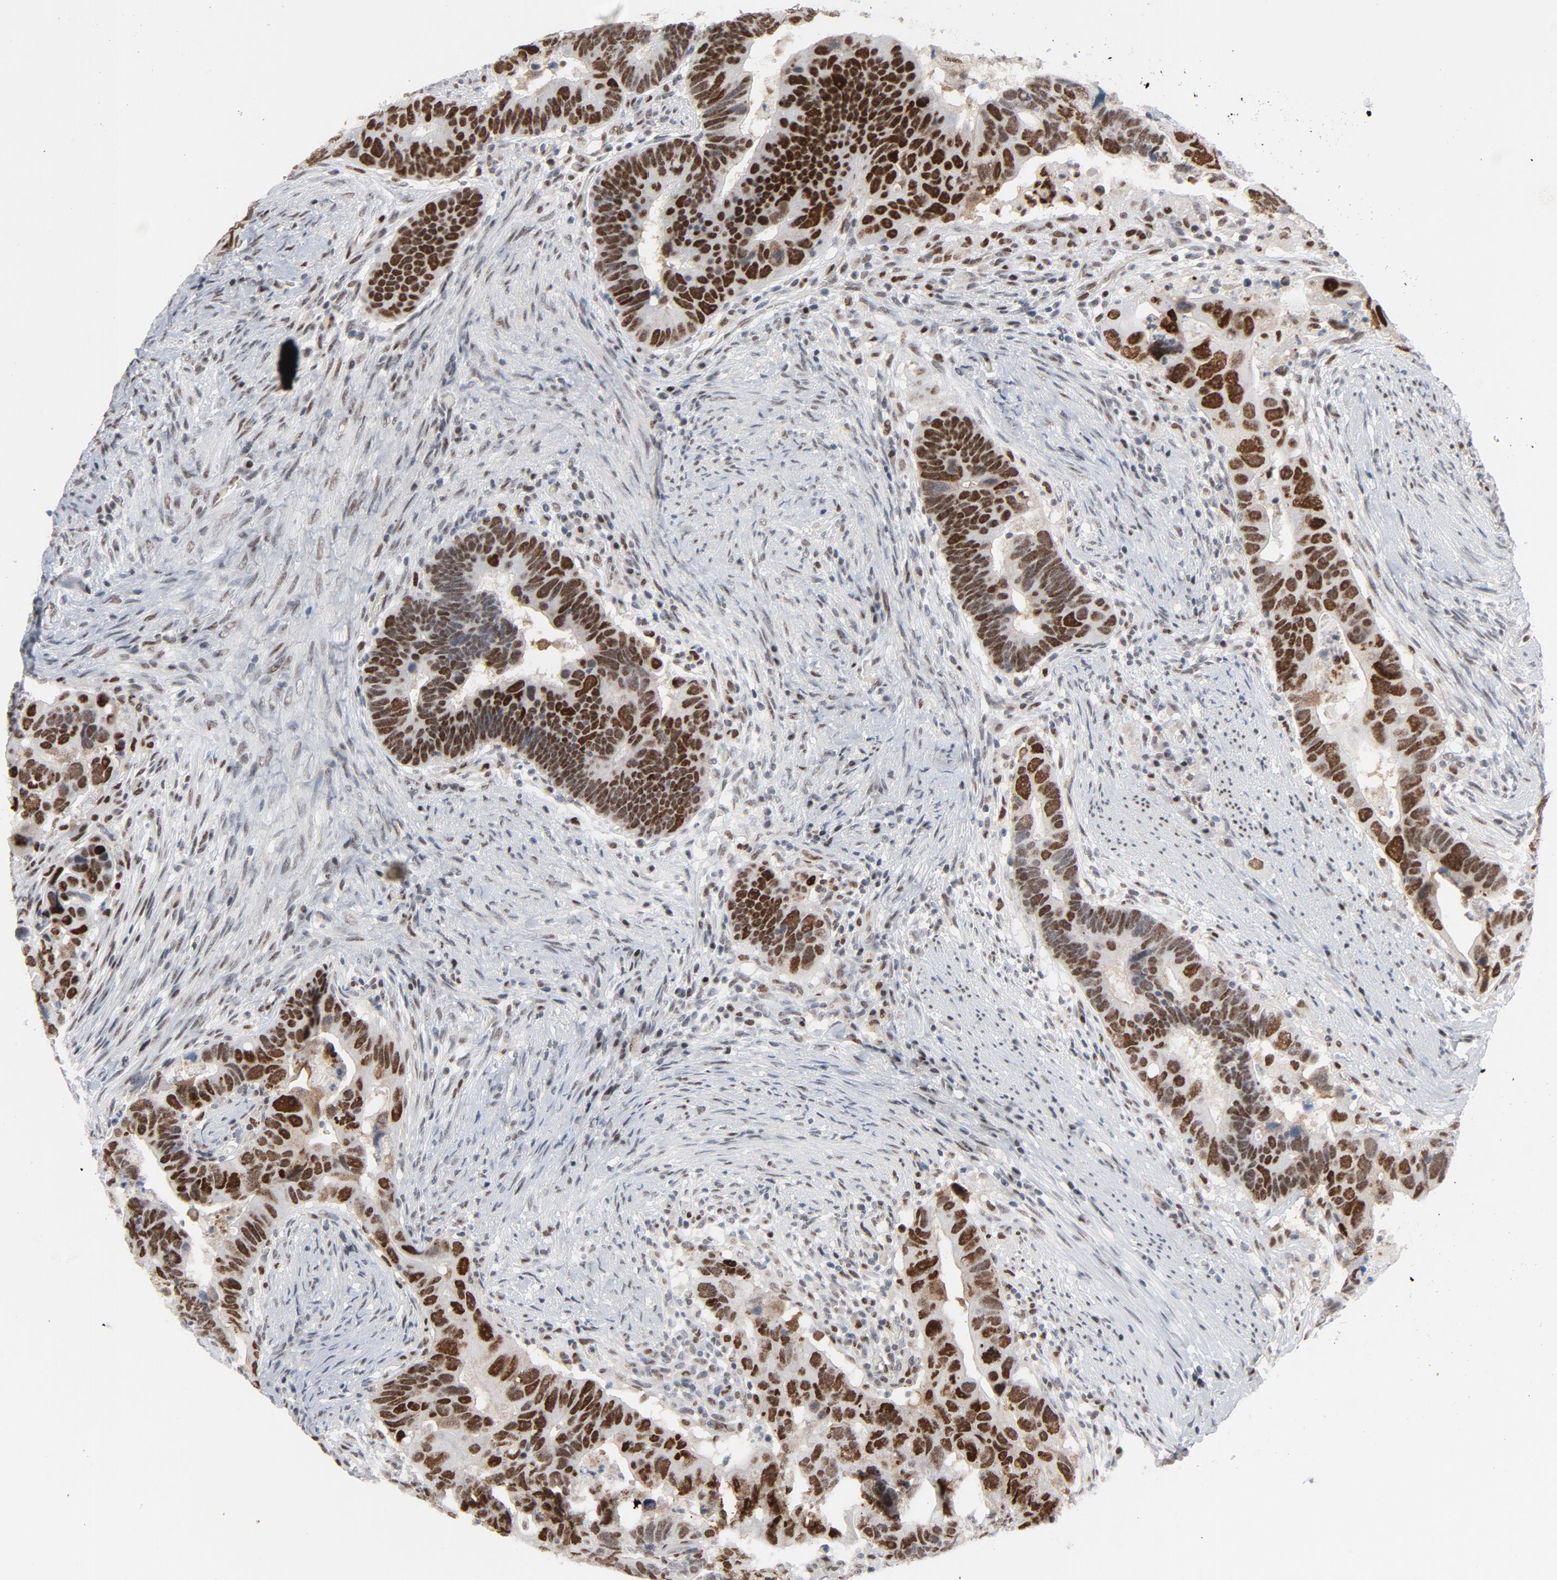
{"staining": {"intensity": "strong", "quantity": ">75%", "location": "nuclear"}, "tissue": "colorectal cancer", "cell_type": "Tumor cells", "image_type": "cancer", "snomed": [{"axis": "morphology", "description": "Adenocarcinoma, NOS"}, {"axis": "topography", "description": "Rectum"}], "caption": "DAB immunohistochemical staining of human colorectal adenocarcinoma demonstrates strong nuclear protein staining in about >75% of tumor cells. The staining was performed using DAB, with brown indicating positive protein expression. Nuclei are stained blue with hematoxylin.", "gene": "JMJD6", "patient": {"sex": "male", "age": 53}}